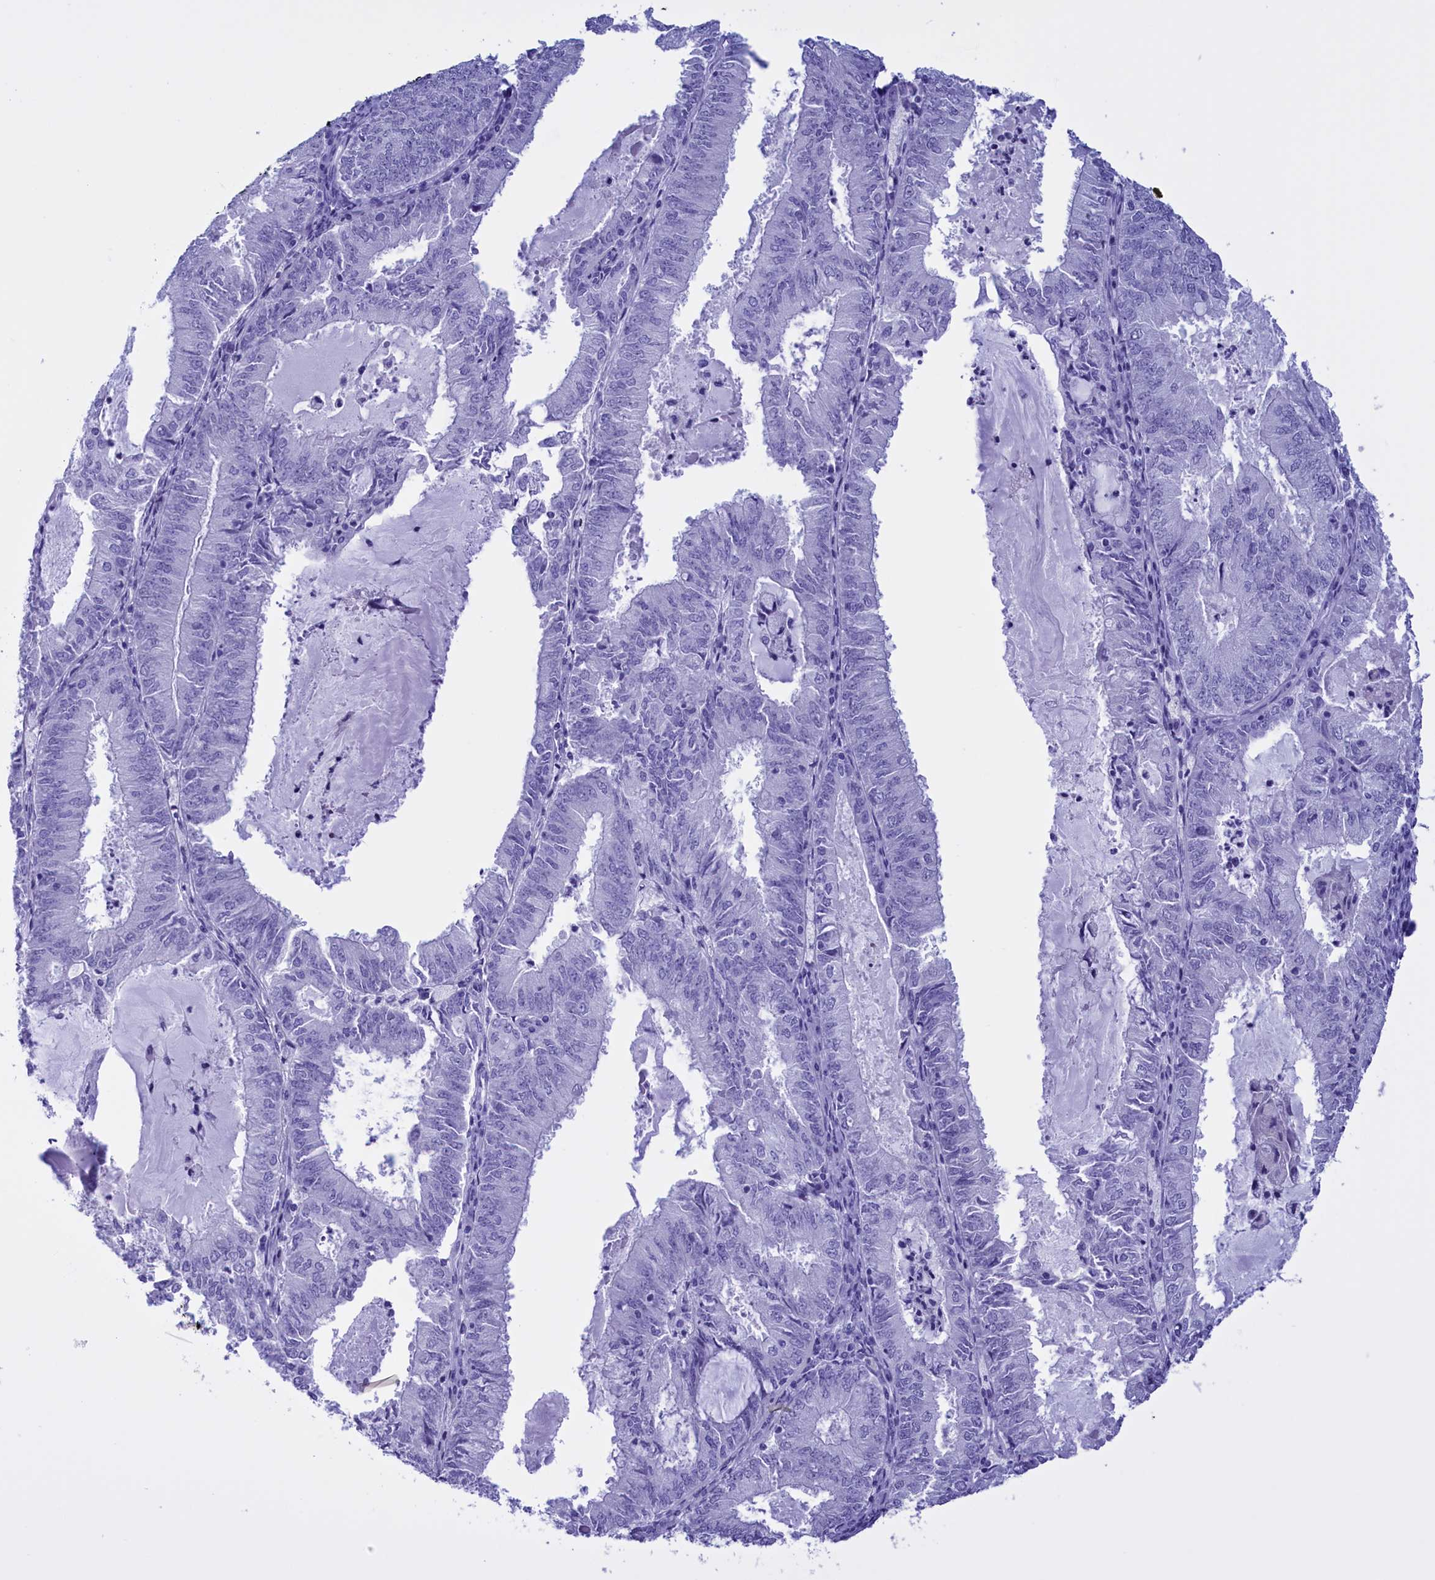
{"staining": {"intensity": "negative", "quantity": "none", "location": "none"}, "tissue": "endometrial cancer", "cell_type": "Tumor cells", "image_type": "cancer", "snomed": [{"axis": "morphology", "description": "Adenocarcinoma, NOS"}, {"axis": "topography", "description": "Endometrium"}], "caption": "A photomicrograph of human endometrial adenocarcinoma is negative for staining in tumor cells.", "gene": "BRI3", "patient": {"sex": "female", "age": 57}}